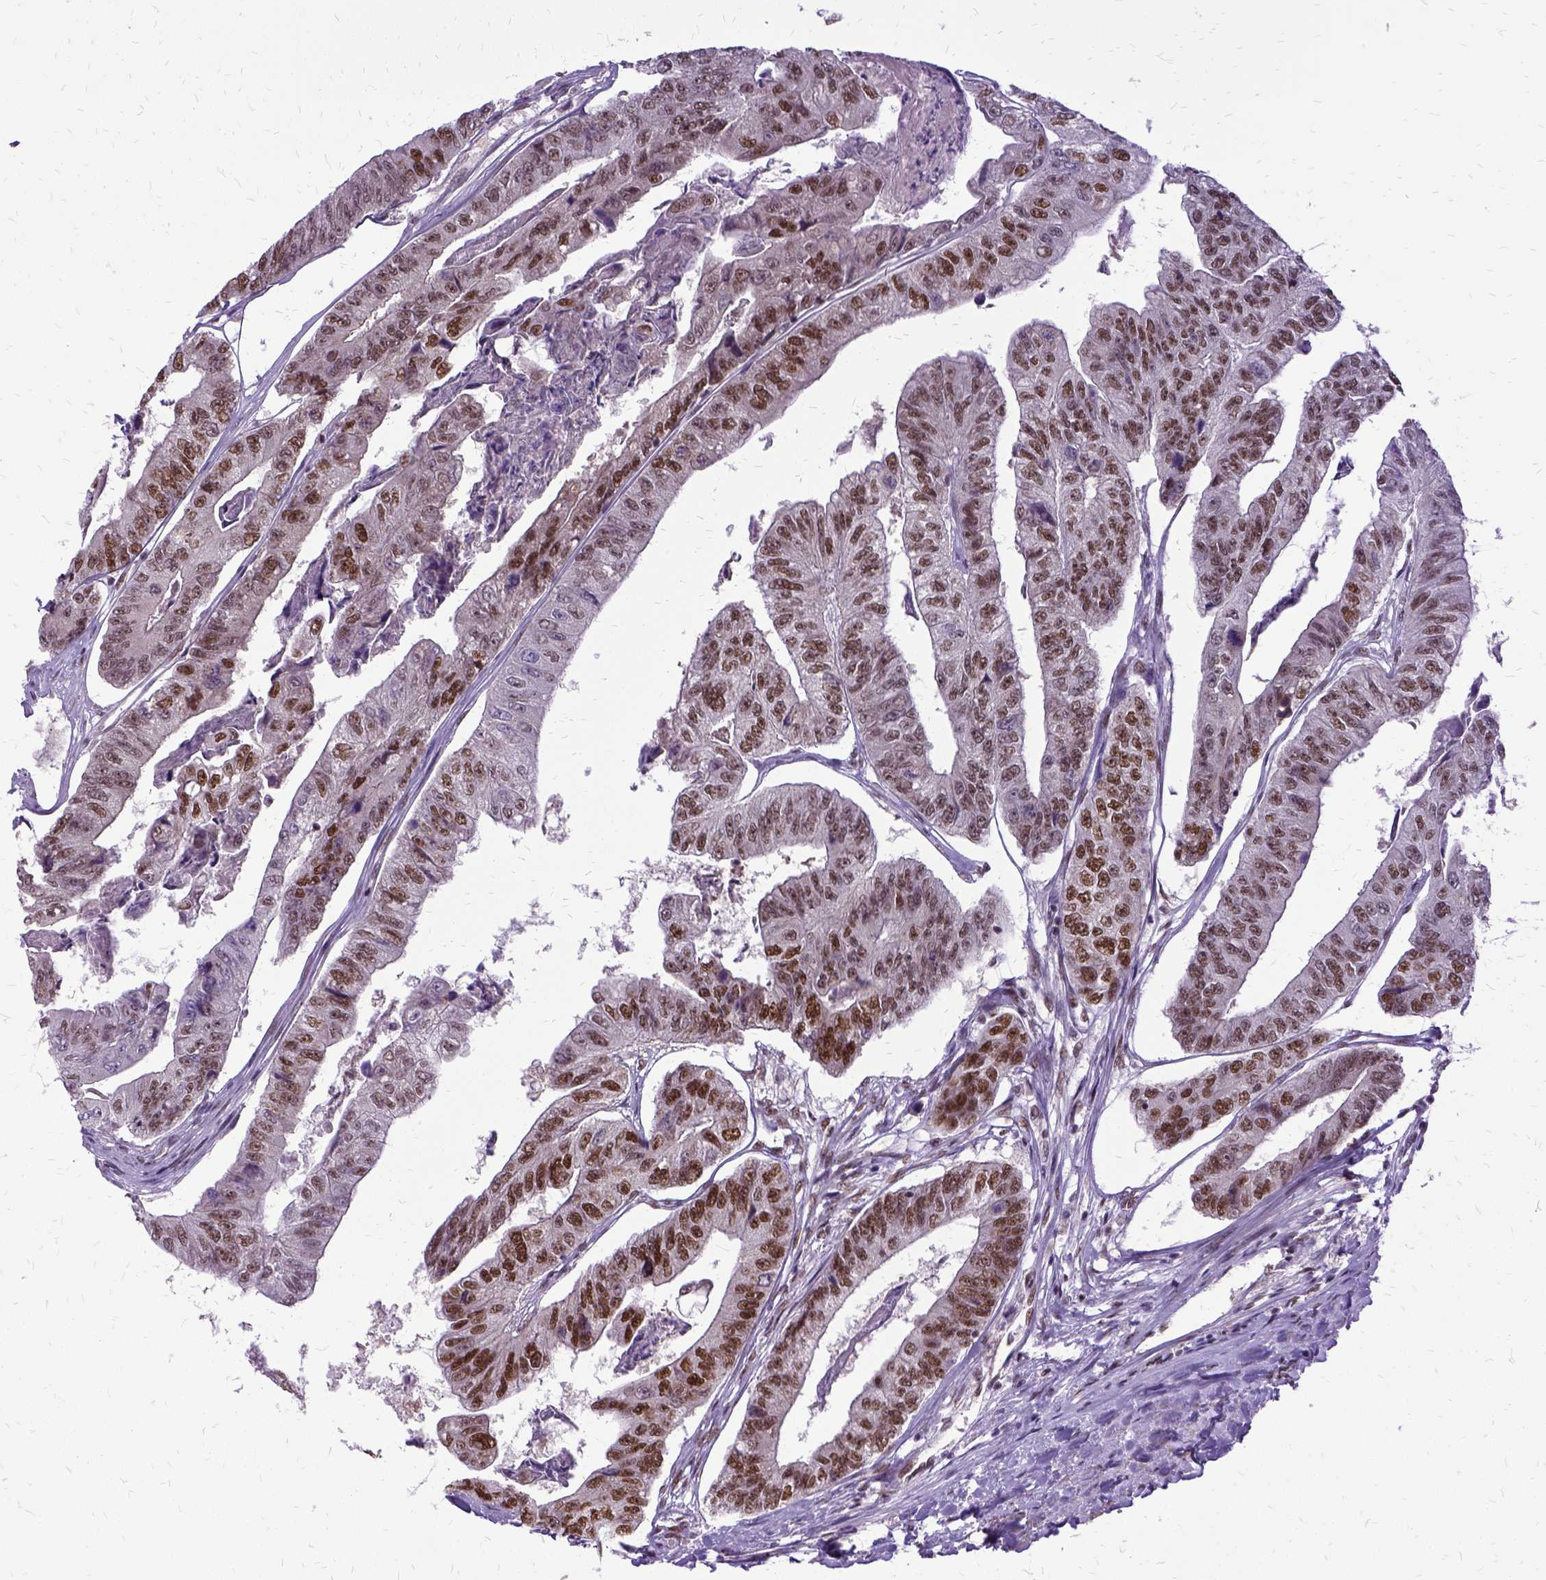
{"staining": {"intensity": "strong", "quantity": ">75%", "location": "nuclear"}, "tissue": "colorectal cancer", "cell_type": "Tumor cells", "image_type": "cancer", "snomed": [{"axis": "morphology", "description": "Adenocarcinoma, NOS"}, {"axis": "topography", "description": "Colon"}], "caption": "Immunohistochemistry (IHC) of human adenocarcinoma (colorectal) demonstrates high levels of strong nuclear expression in approximately >75% of tumor cells. The staining is performed using DAB brown chromogen to label protein expression. The nuclei are counter-stained blue using hematoxylin.", "gene": "SETD1A", "patient": {"sex": "female", "age": 67}}